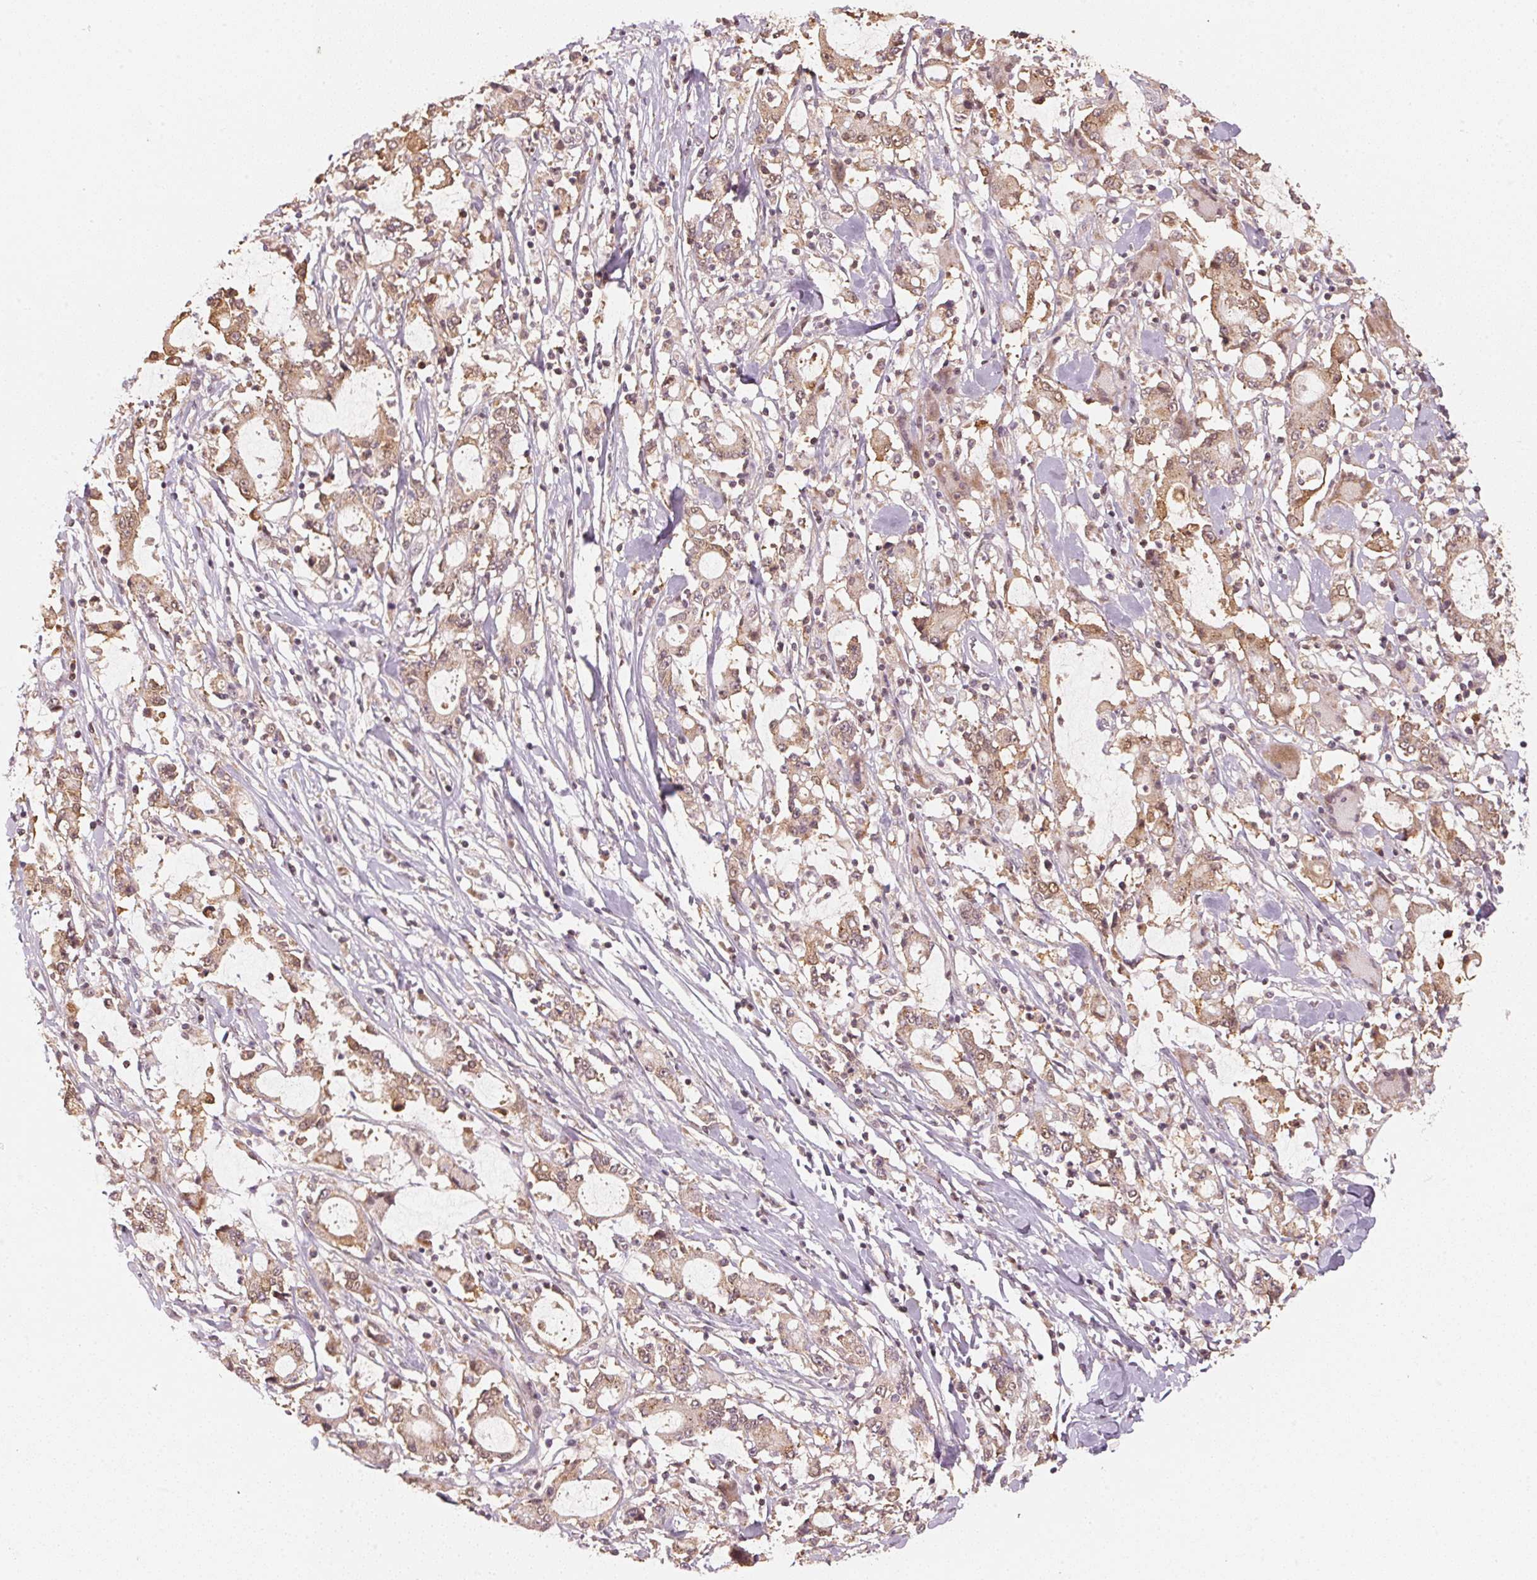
{"staining": {"intensity": "moderate", "quantity": ">75%", "location": "cytoplasmic/membranous"}, "tissue": "stomach cancer", "cell_type": "Tumor cells", "image_type": "cancer", "snomed": [{"axis": "morphology", "description": "Adenocarcinoma, NOS"}, {"axis": "topography", "description": "Stomach, upper"}], "caption": "Immunohistochemical staining of adenocarcinoma (stomach) shows medium levels of moderate cytoplasmic/membranous protein expression in about >75% of tumor cells.", "gene": "C2orf73", "patient": {"sex": "male", "age": 68}}